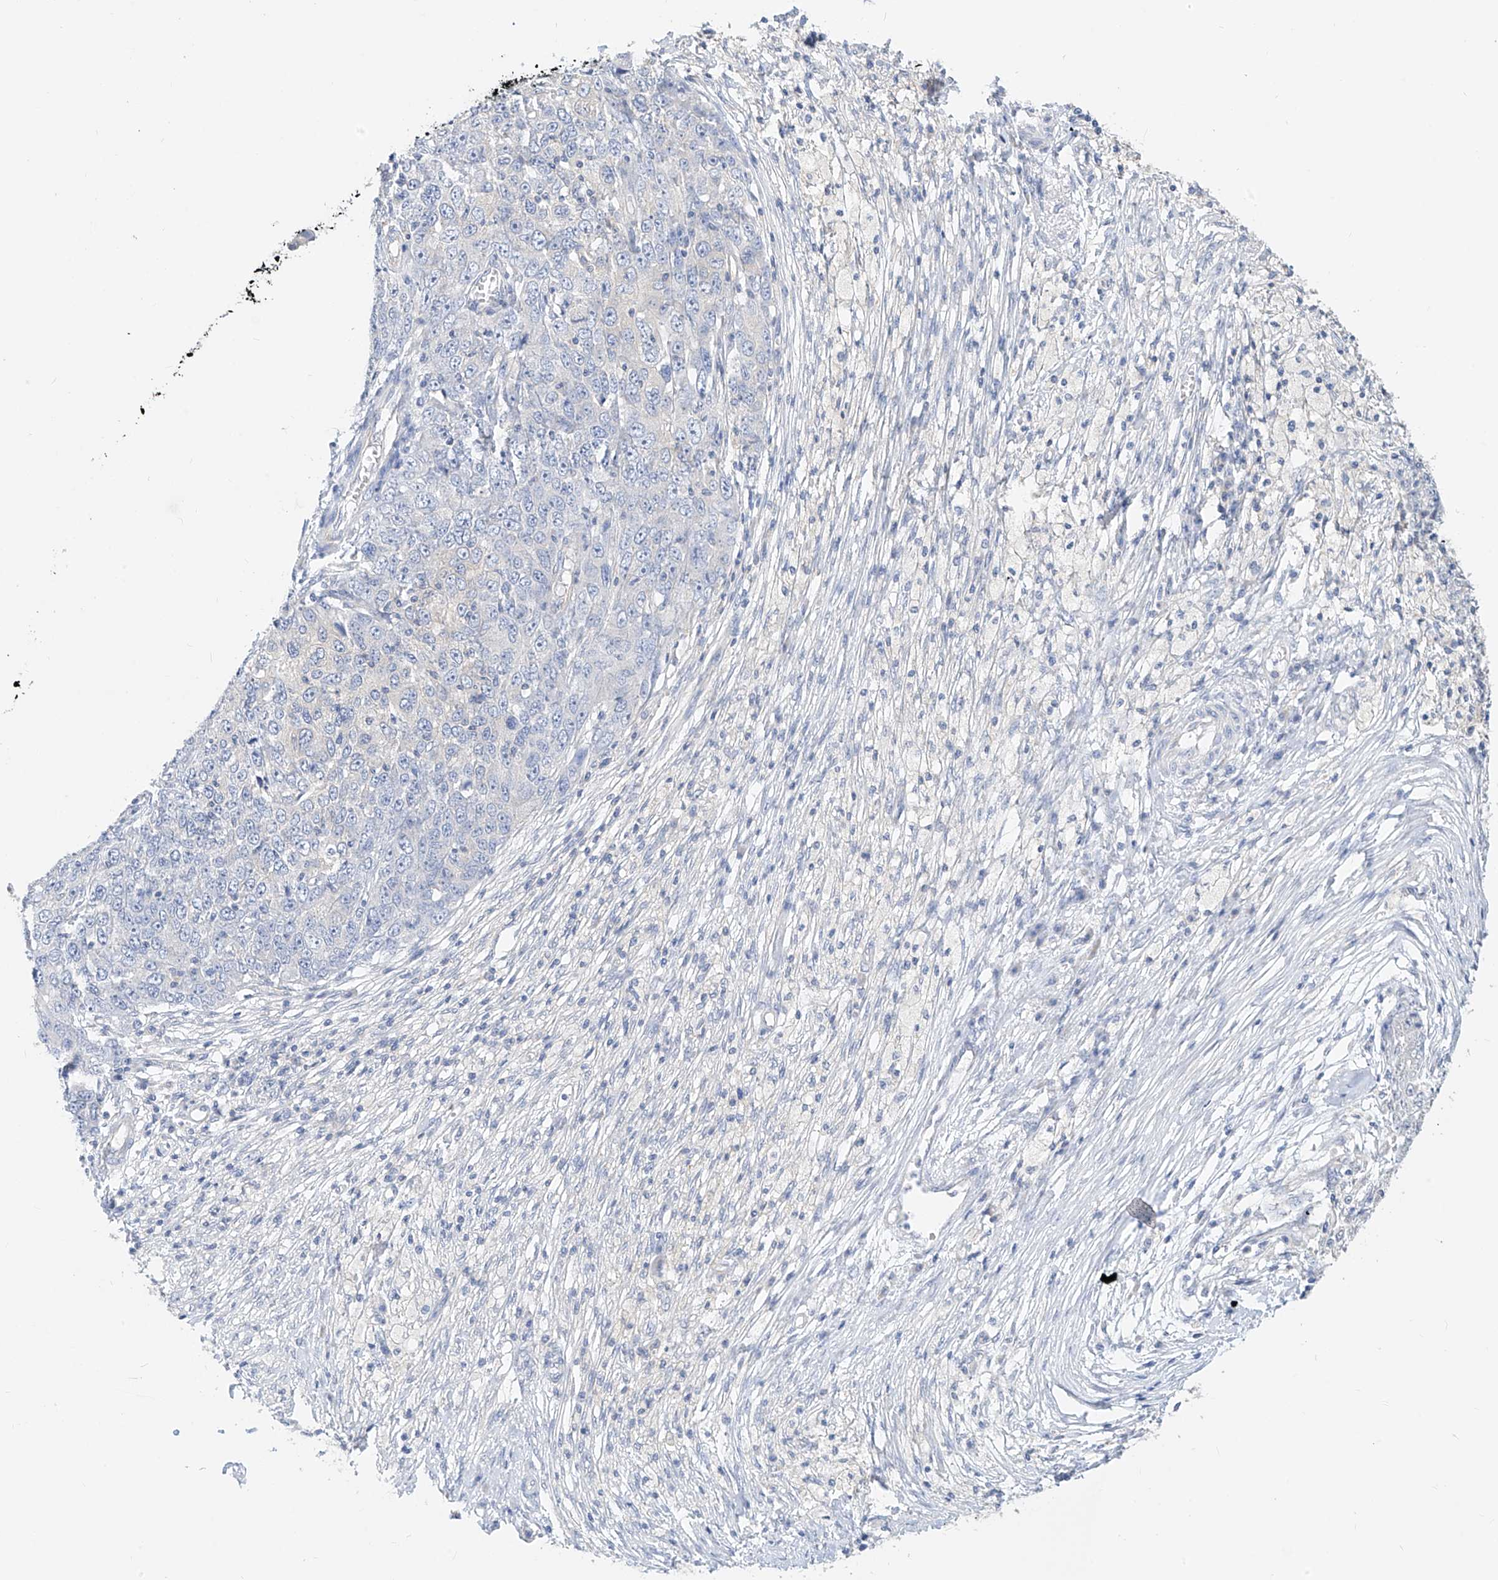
{"staining": {"intensity": "negative", "quantity": "none", "location": "none"}, "tissue": "ovarian cancer", "cell_type": "Tumor cells", "image_type": "cancer", "snomed": [{"axis": "morphology", "description": "Carcinoma, endometroid"}, {"axis": "topography", "description": "Ovary"}], "caption": "Human ovarian endometroid carcinoma stained for a protein using IHC reveals no expression in tumor cells.", "gene": "ZZEF1", "patient": {"sex": "female", "age": 42}}